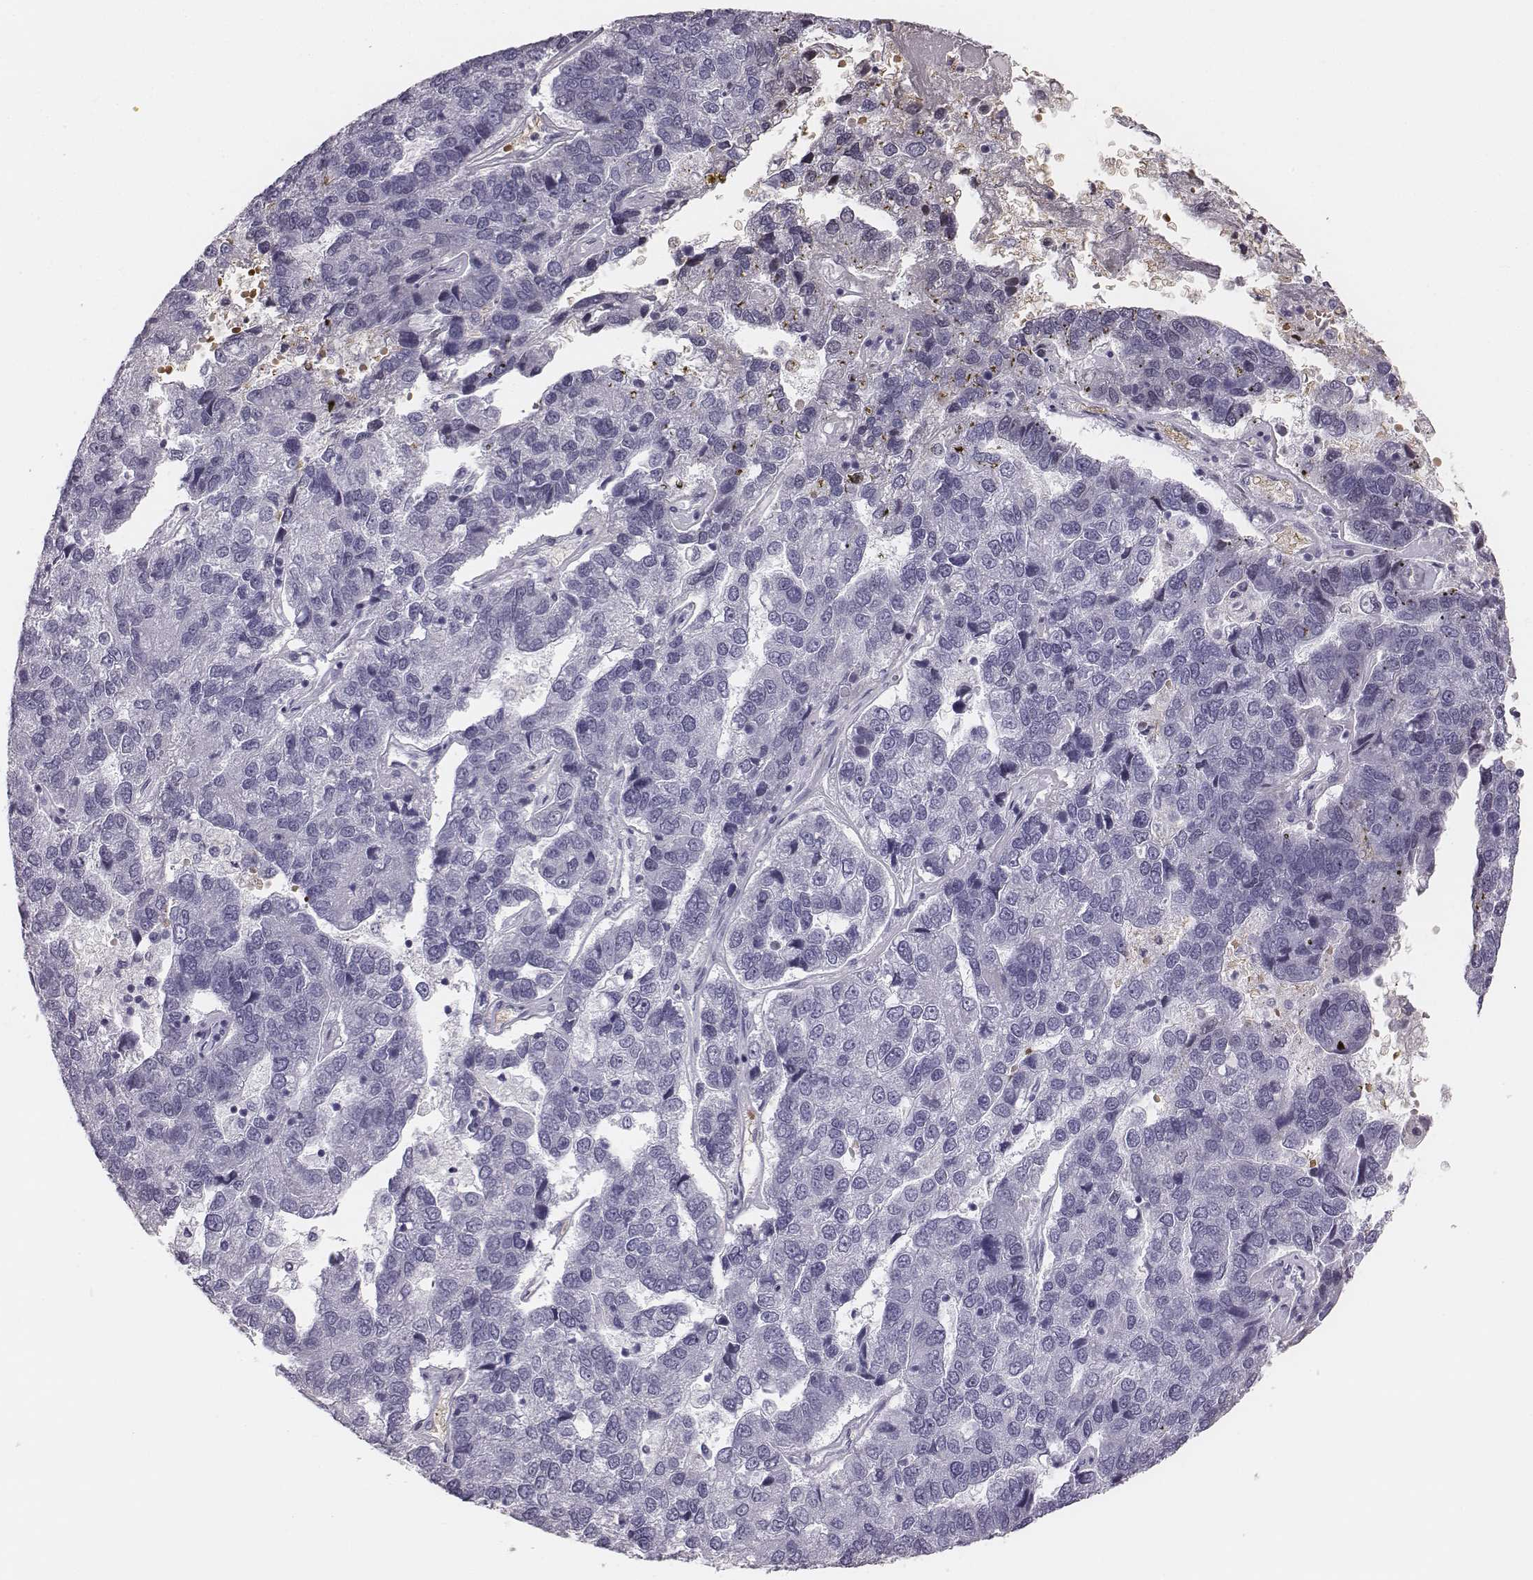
{"staining": {"intensity": "negative", "quantity": "none", "location": "none"}, "tissue": "pancreatic cancer", "cell_type": "Tumor cells", "image_type": "cancer", "snomed": [{"axis": "morphology", "description": "Adenocarcinoma, NOS"}, {"axis": "topography", "description": "Pancreas"}], "caption": "This image is of adenocarcinoma (pancreatic) stained with IHC to label a protein in brown with the nuclei are counter-stained blue. There is no positivity in tumor cells.", "gene": "HBZ", "patient": {"sex": "female", "age": 61}}